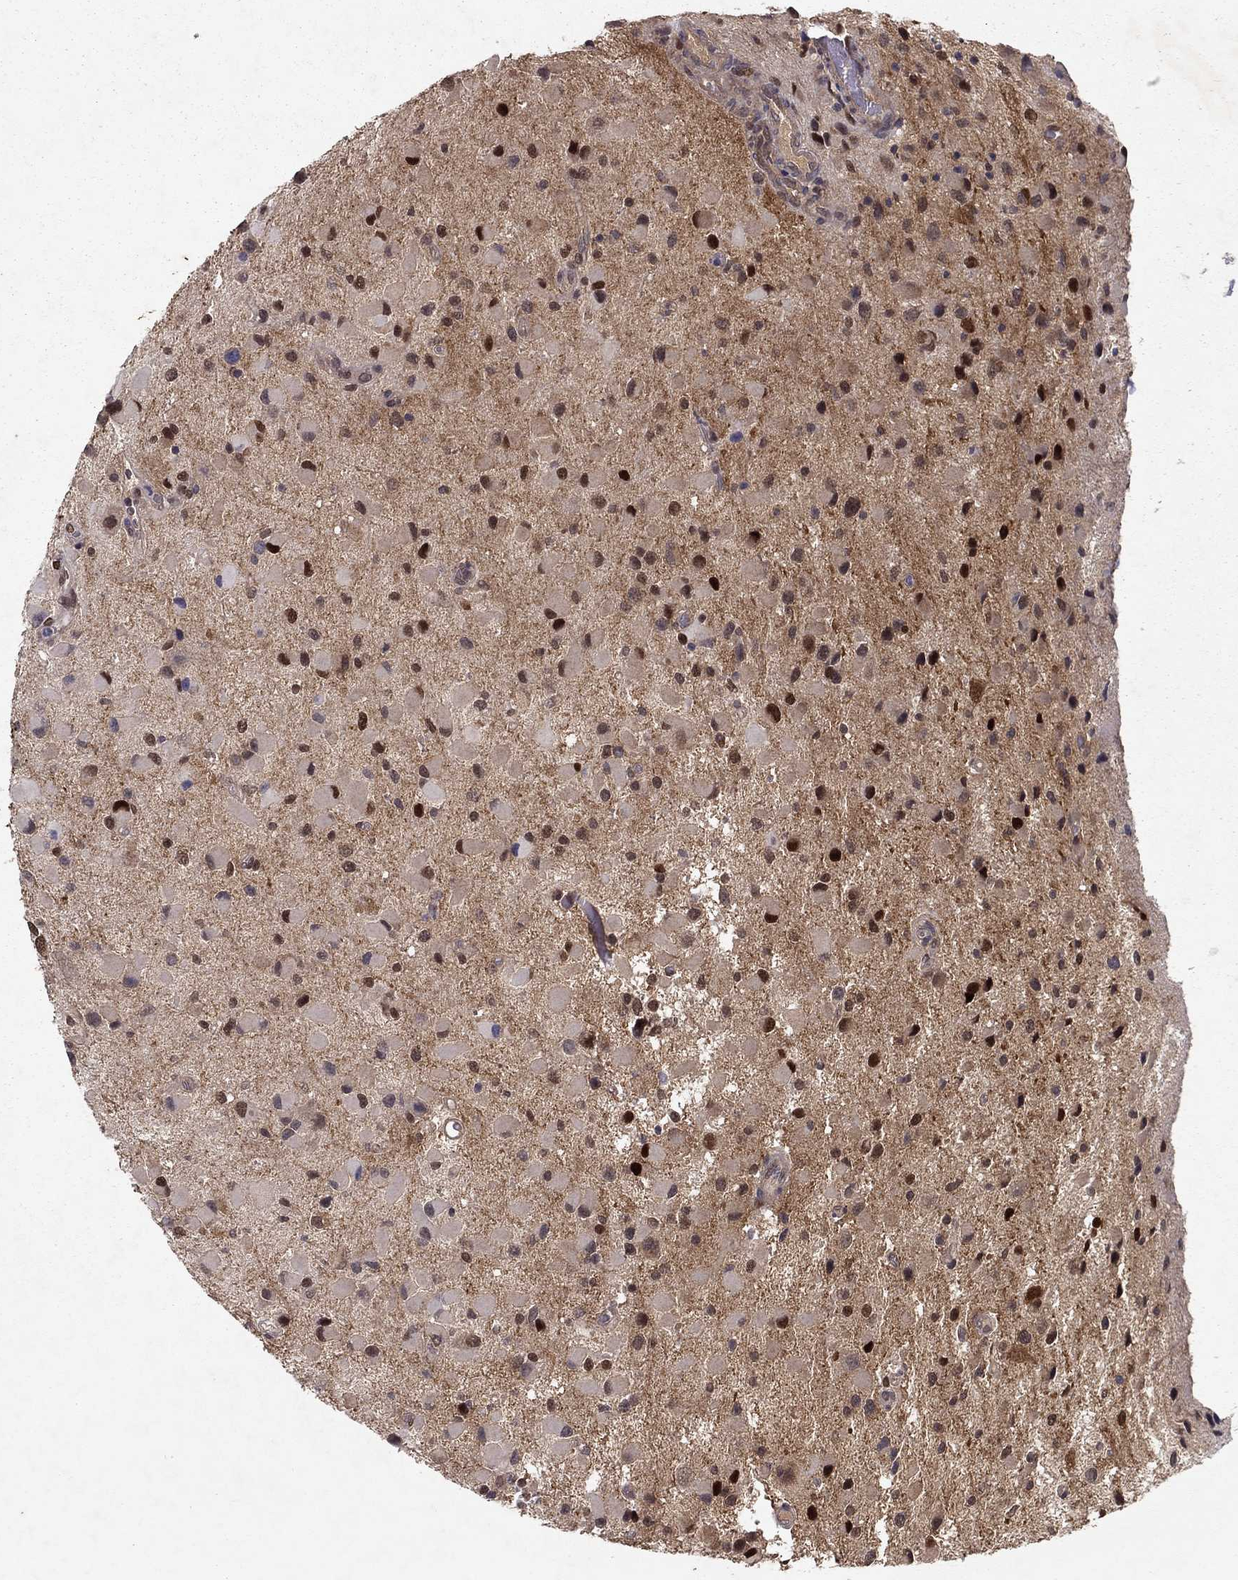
{"staining": {"intensity": "strong", "quantity": "25%-75%", "location": "nuclear"}, "tissue": "glioma", "cell_type": "Tumor cells", "image_type": "cancer", "snomed": [{"axis": "morphology", "description": "Glioma, malignant, Low grade"}, {"axis": "topography", "description": "Brain"}], "caption": "Protein staining by immunohistochemistry displays strong nuclear staining in about 25%-75% of tumor cells in glioma.", "gene": "CRTC1", "patient": {"sex": "female", "age": 32}}